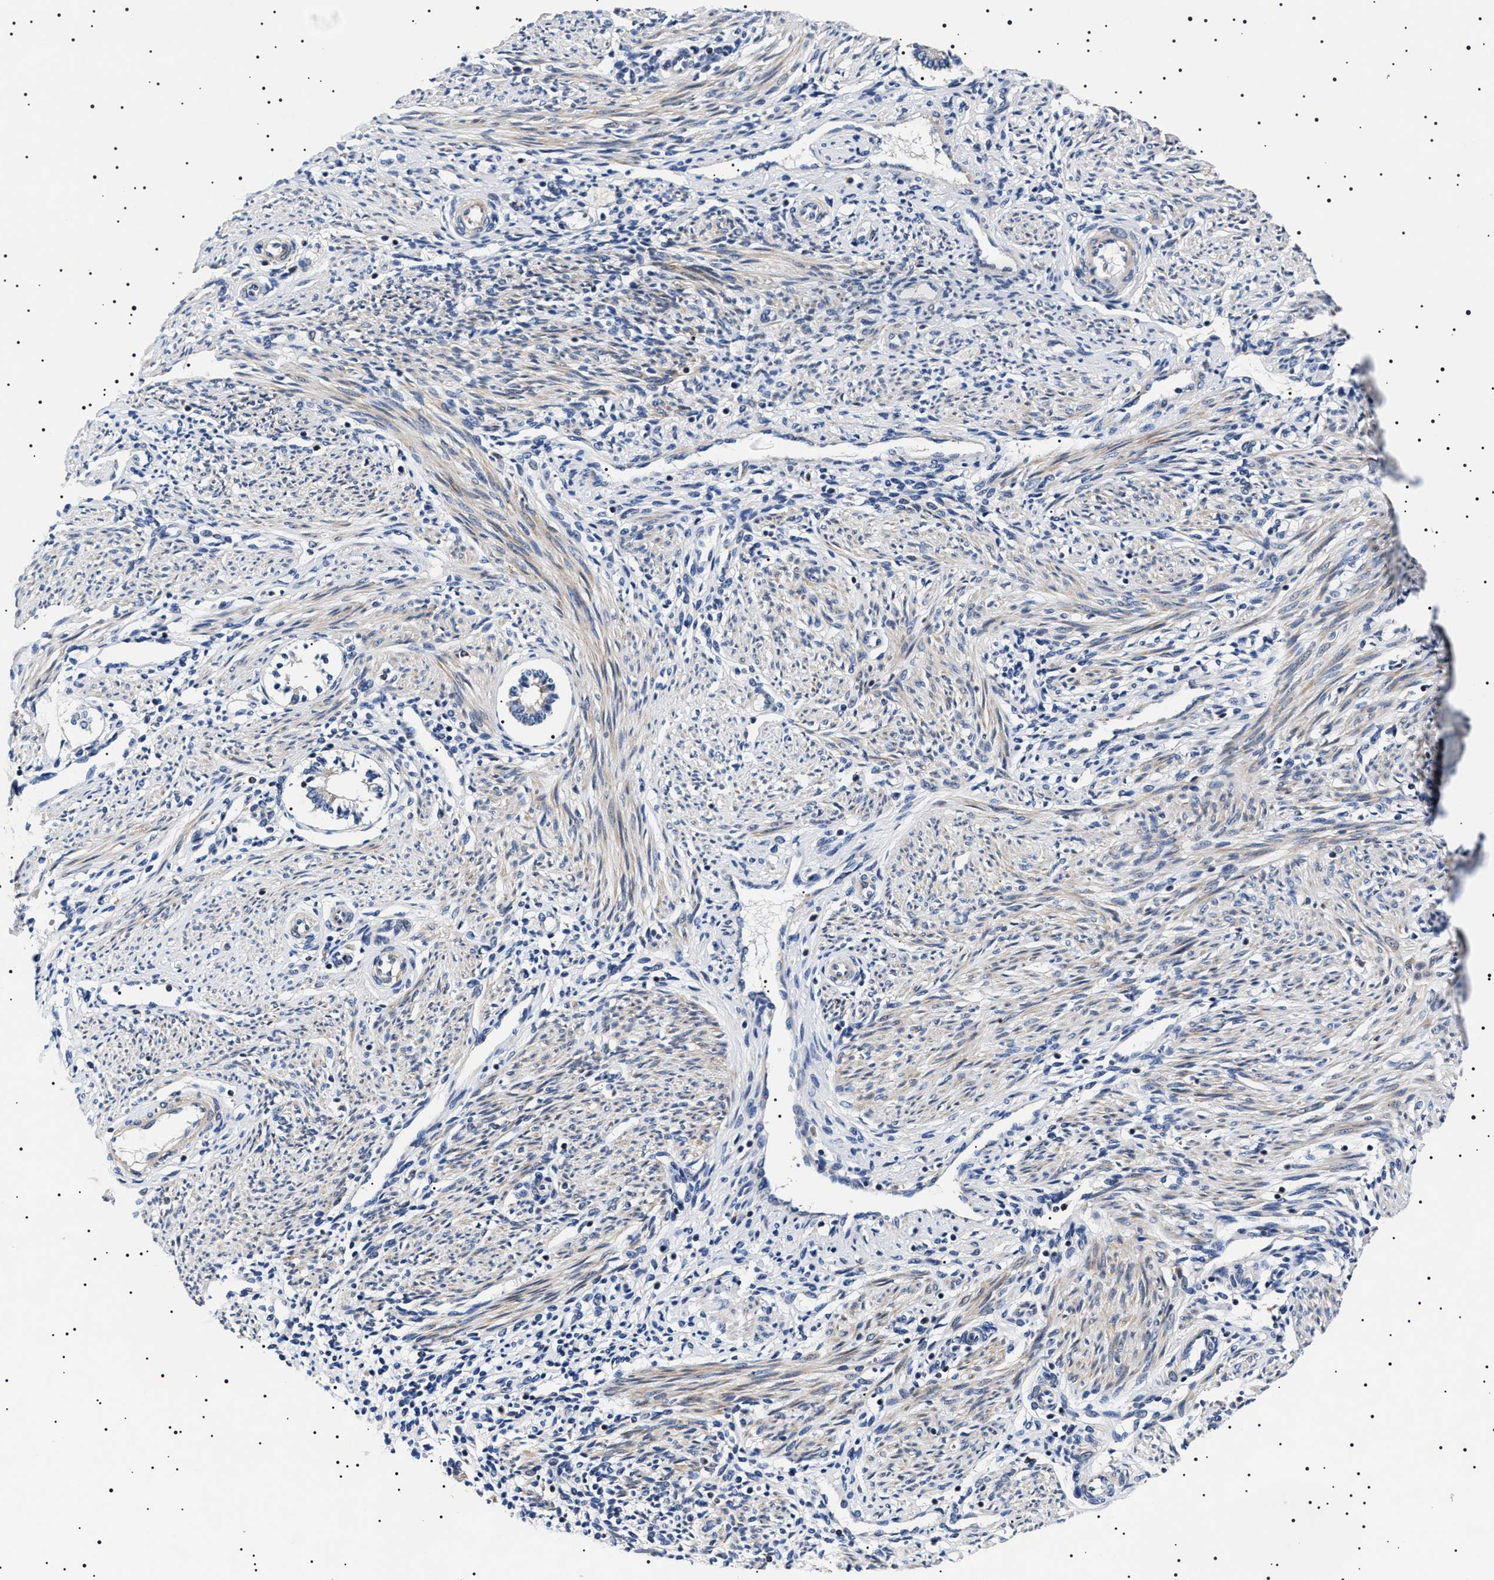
{"staining": {"intensity": "negative", "quantity": "none", "location": "none"}, "tissue": "endometrium", "cell_type": "Cells in endometrial stroma", "image_type": "normal", "snomed": [{"axis": "morphology", "description": "Normal tissue, NOS"}, {"axis": "topography", "description": "Endometrium"}], "caption": "A photomicrograph of human endometrium is negative for staining in cells in endometrial stroma.", "gene": "SLC4A7", "patient": {"sex": "female", "age": 42}}